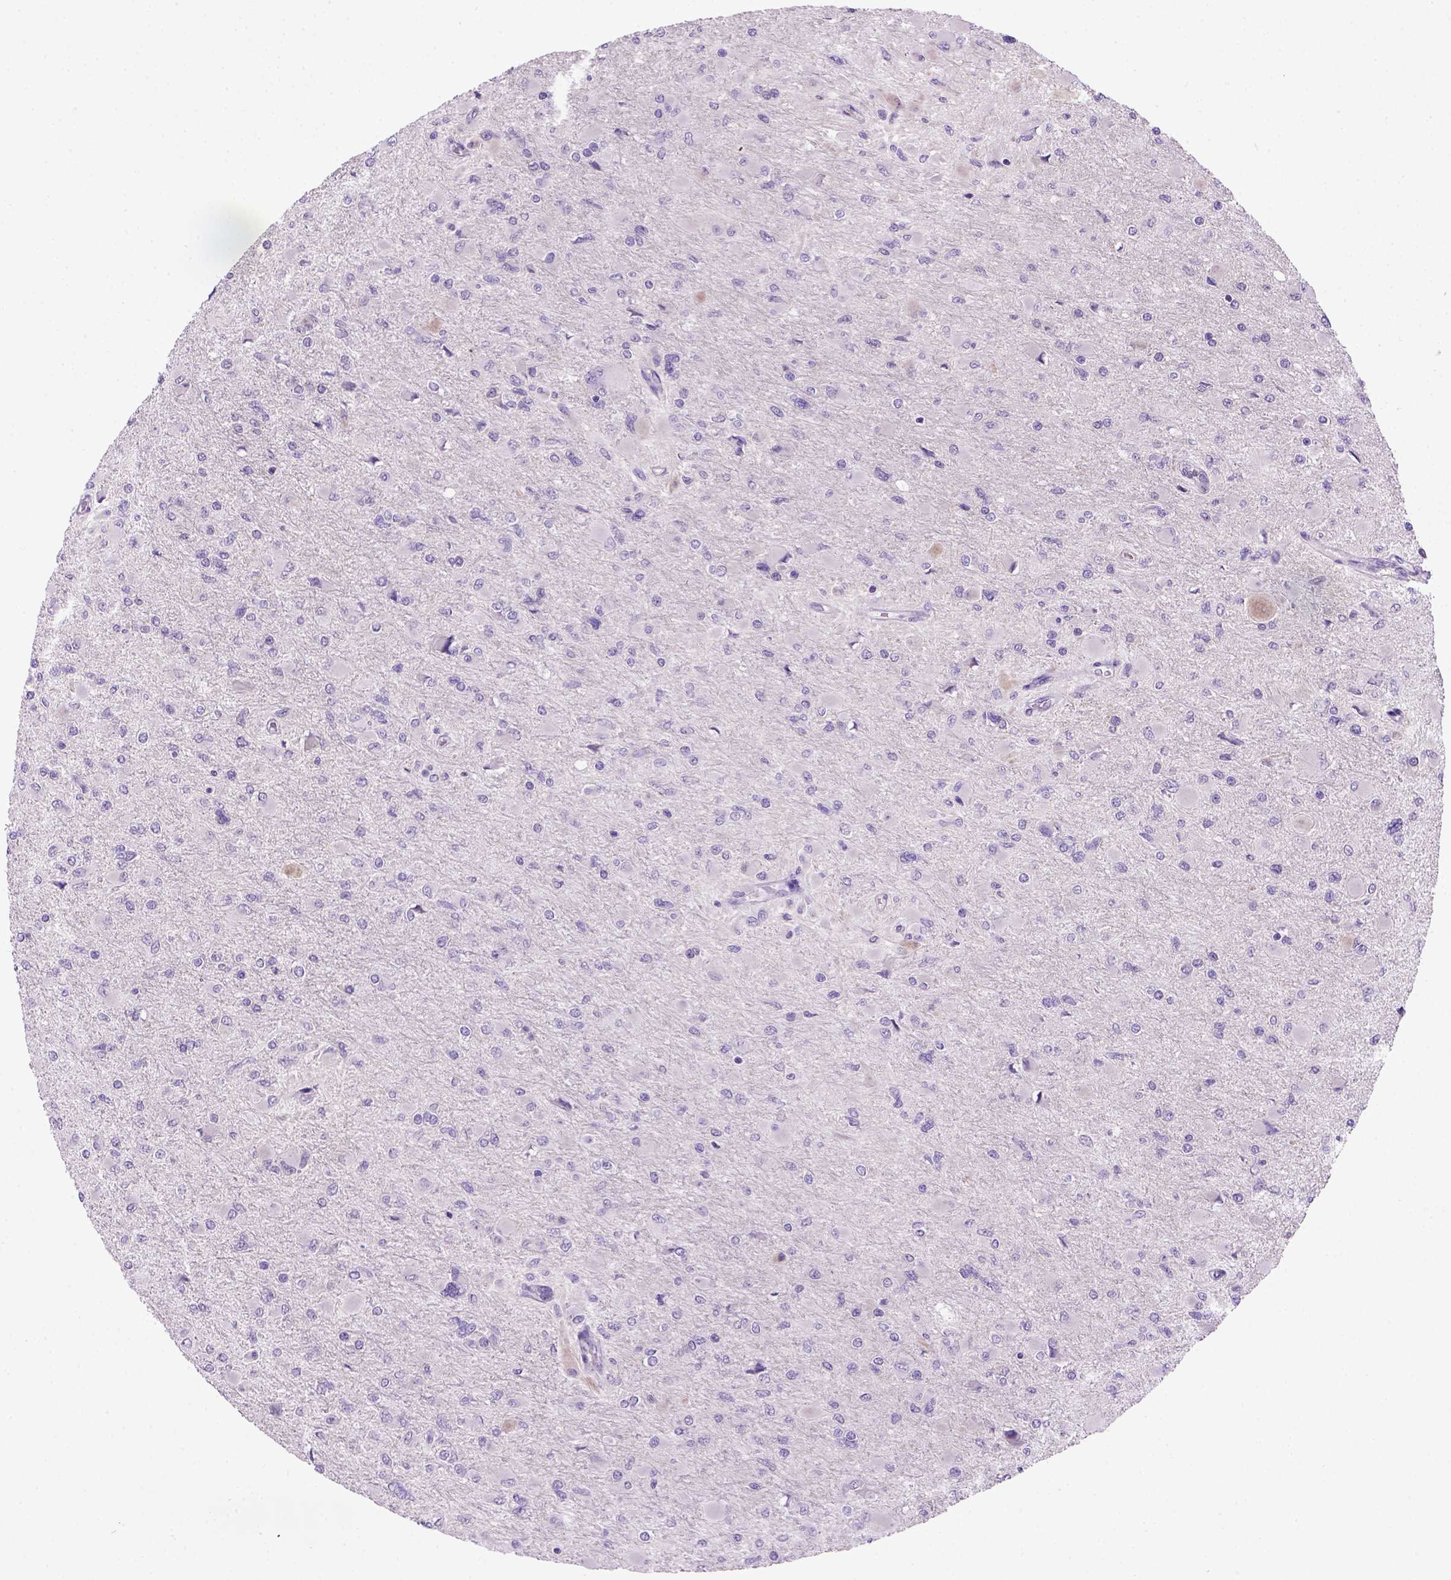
{"staining": {"intensity": "negative", "quantity": "none", "location": "none"}, "tissue": "glioma", "cell_type": "Tumor cells", "image_type": "cancer", "snomed": [{"axis": "morphology", "description": "Glioma, malignant, High grade"}, {"axis": "topography", "description": "Cerebral cortex"}], "caption": "High-grade glioma (malignant) was stained to show a protein in brown. There is no significant staining in tumor cells.", "gene": "CDH1", "patient": {"sex": "female", "age": 36}}